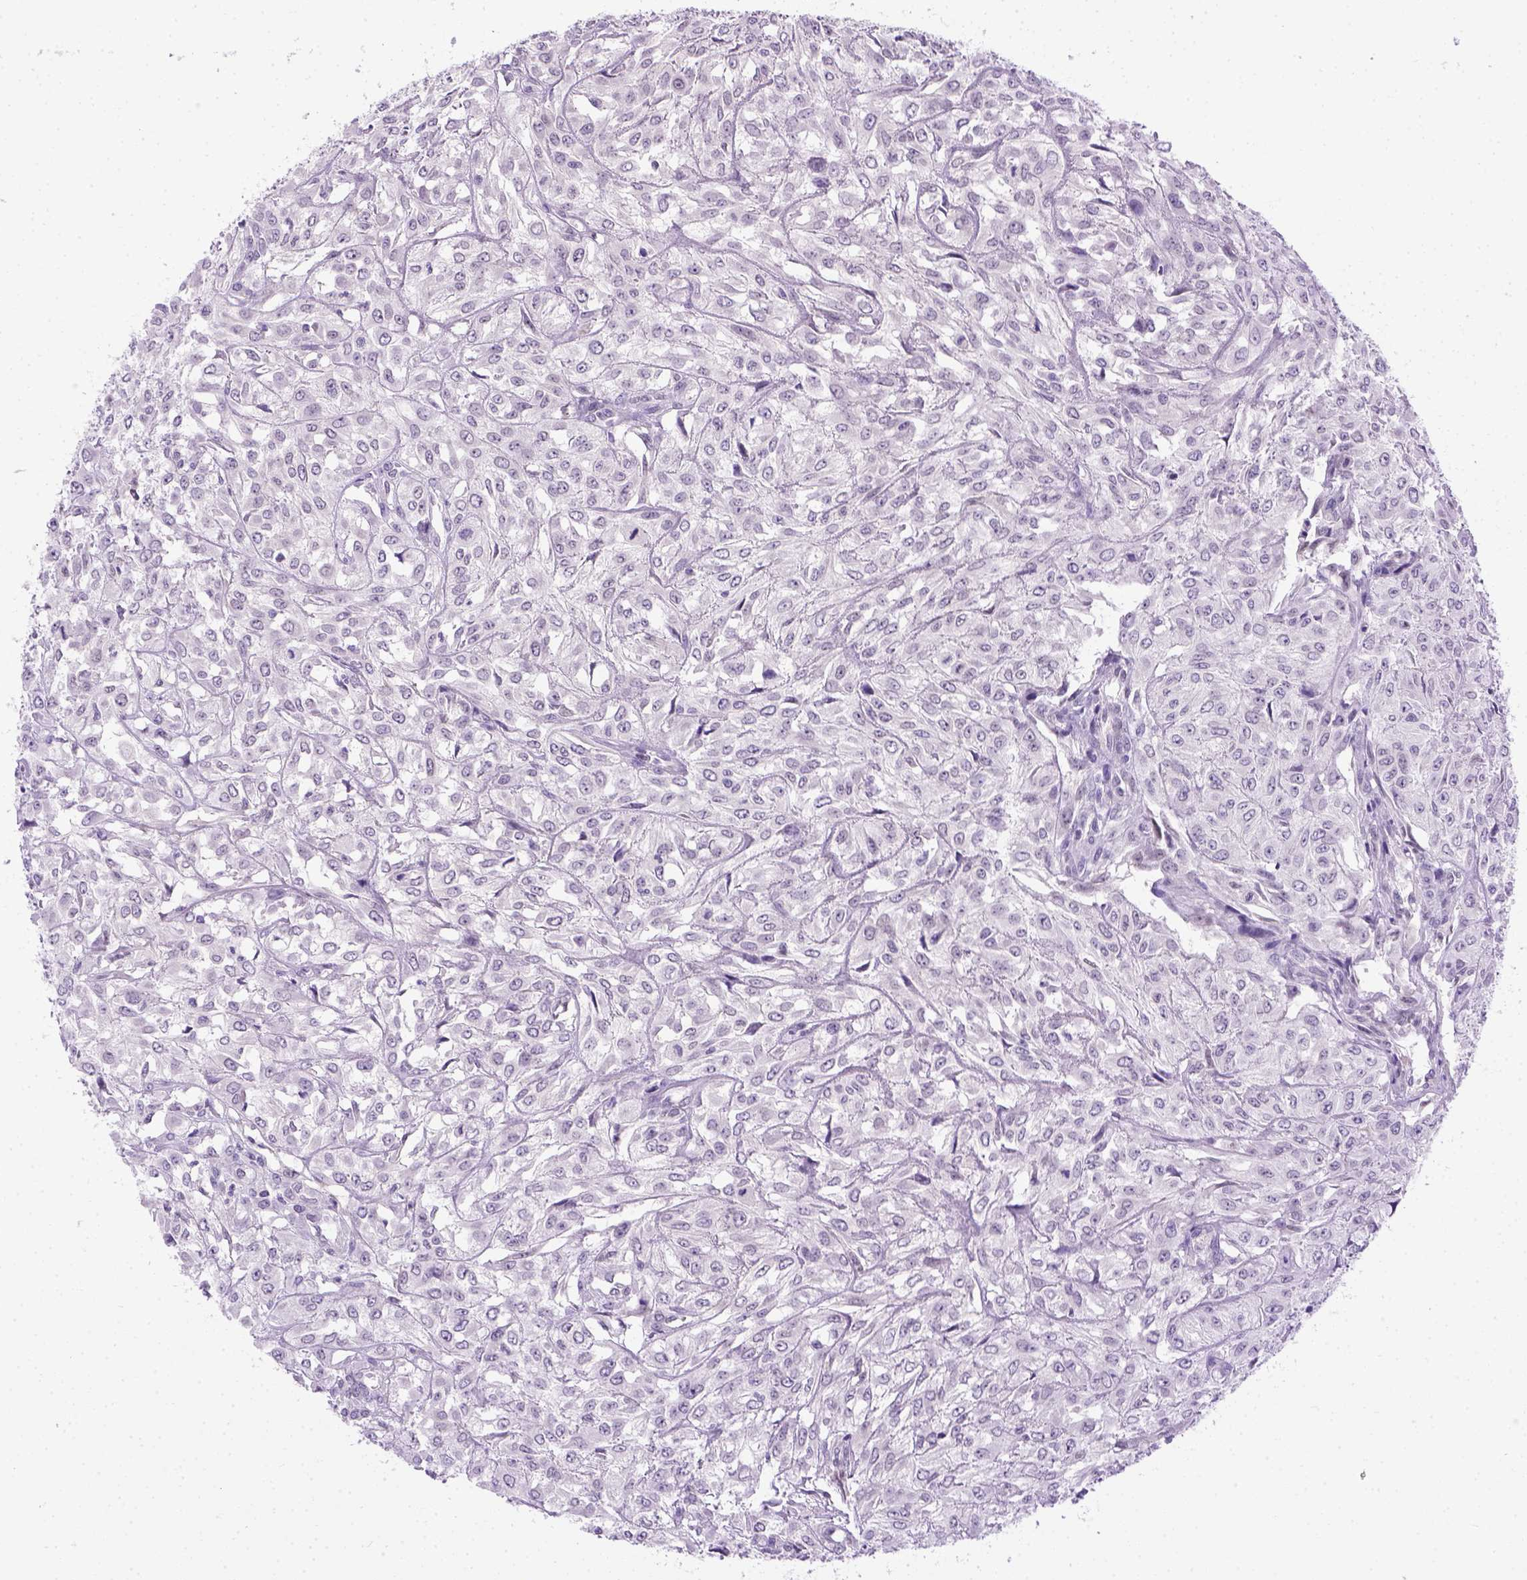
{"staining": {"intensity": "negative", "quantity": "none", "location": "none"}, "tissue": "urothelial cancer", "cell_type": "Tumor cells", "image_type": "cancer", "snomed": [{"axis": "morphology", "description": "Urothelial carcinoma, High grade"}, {"axis": "topography", "description": "Urinary bladder"}], "caption": "Tumor cells show no significant protein expression in urothelial cancer.", "gene": "FAM184B", "patient": {"sex": "male", "age": 67}}